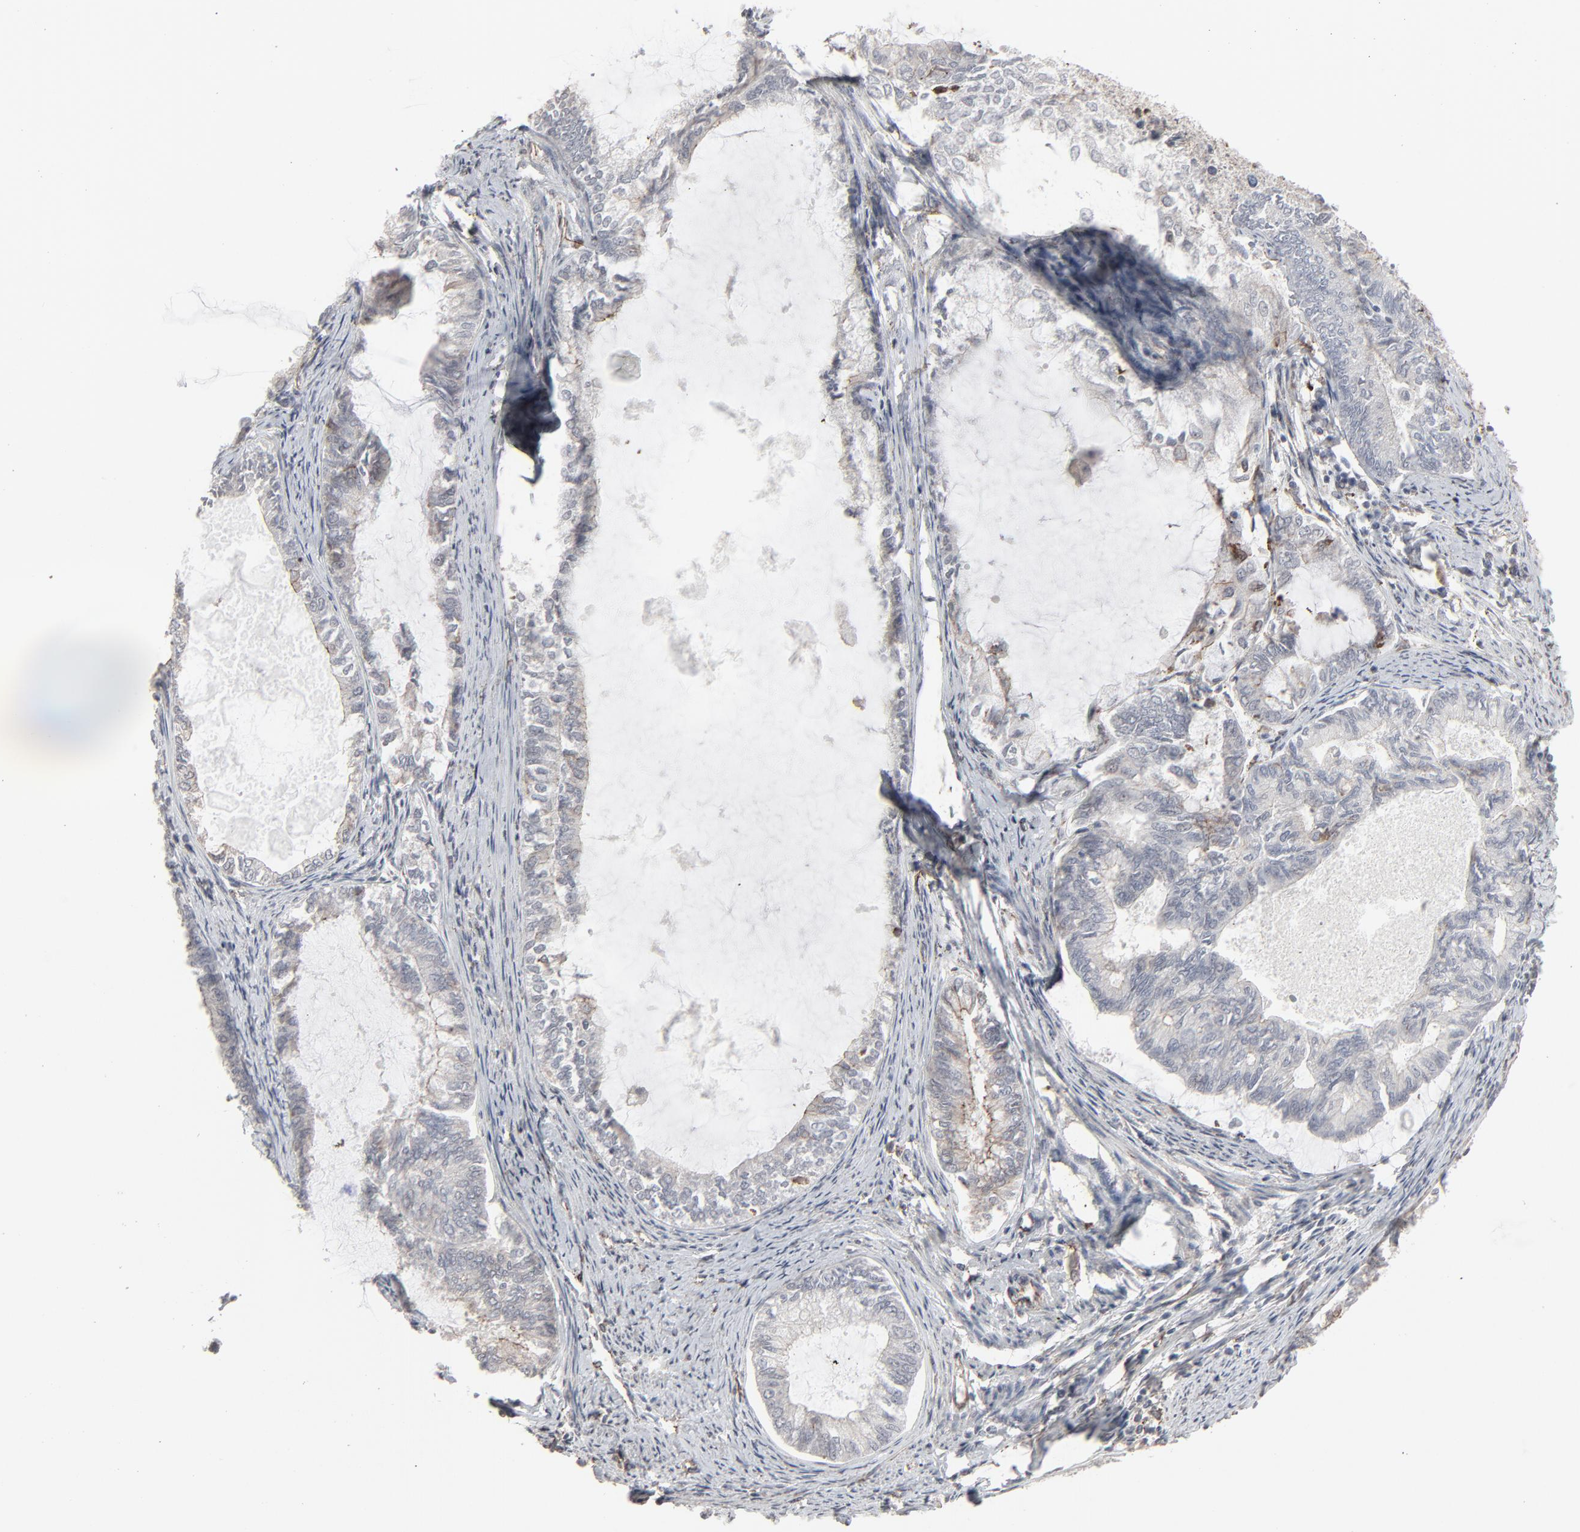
{"staining": {"intensity": "weak", "quantity": "<25%", "location": "cytoplasmic/membranous"}, "tissue": "endometrial cancer", "cell_type": "Tumor cells", "image_type": "cancer", "snomed": [{"axis": "morphology", "description": "Adenocarcinoma, NOS"}, {"axis": "topography", "description": "Endometrium"}], "caption": "A high-resolution image shows immunohistochemistry staining of adenocarcinoma (endometrial), which exhibits no significant staining in tumor cells.", "gene": "CTNND1", "patient": {"sex": "female", "age": 86}}